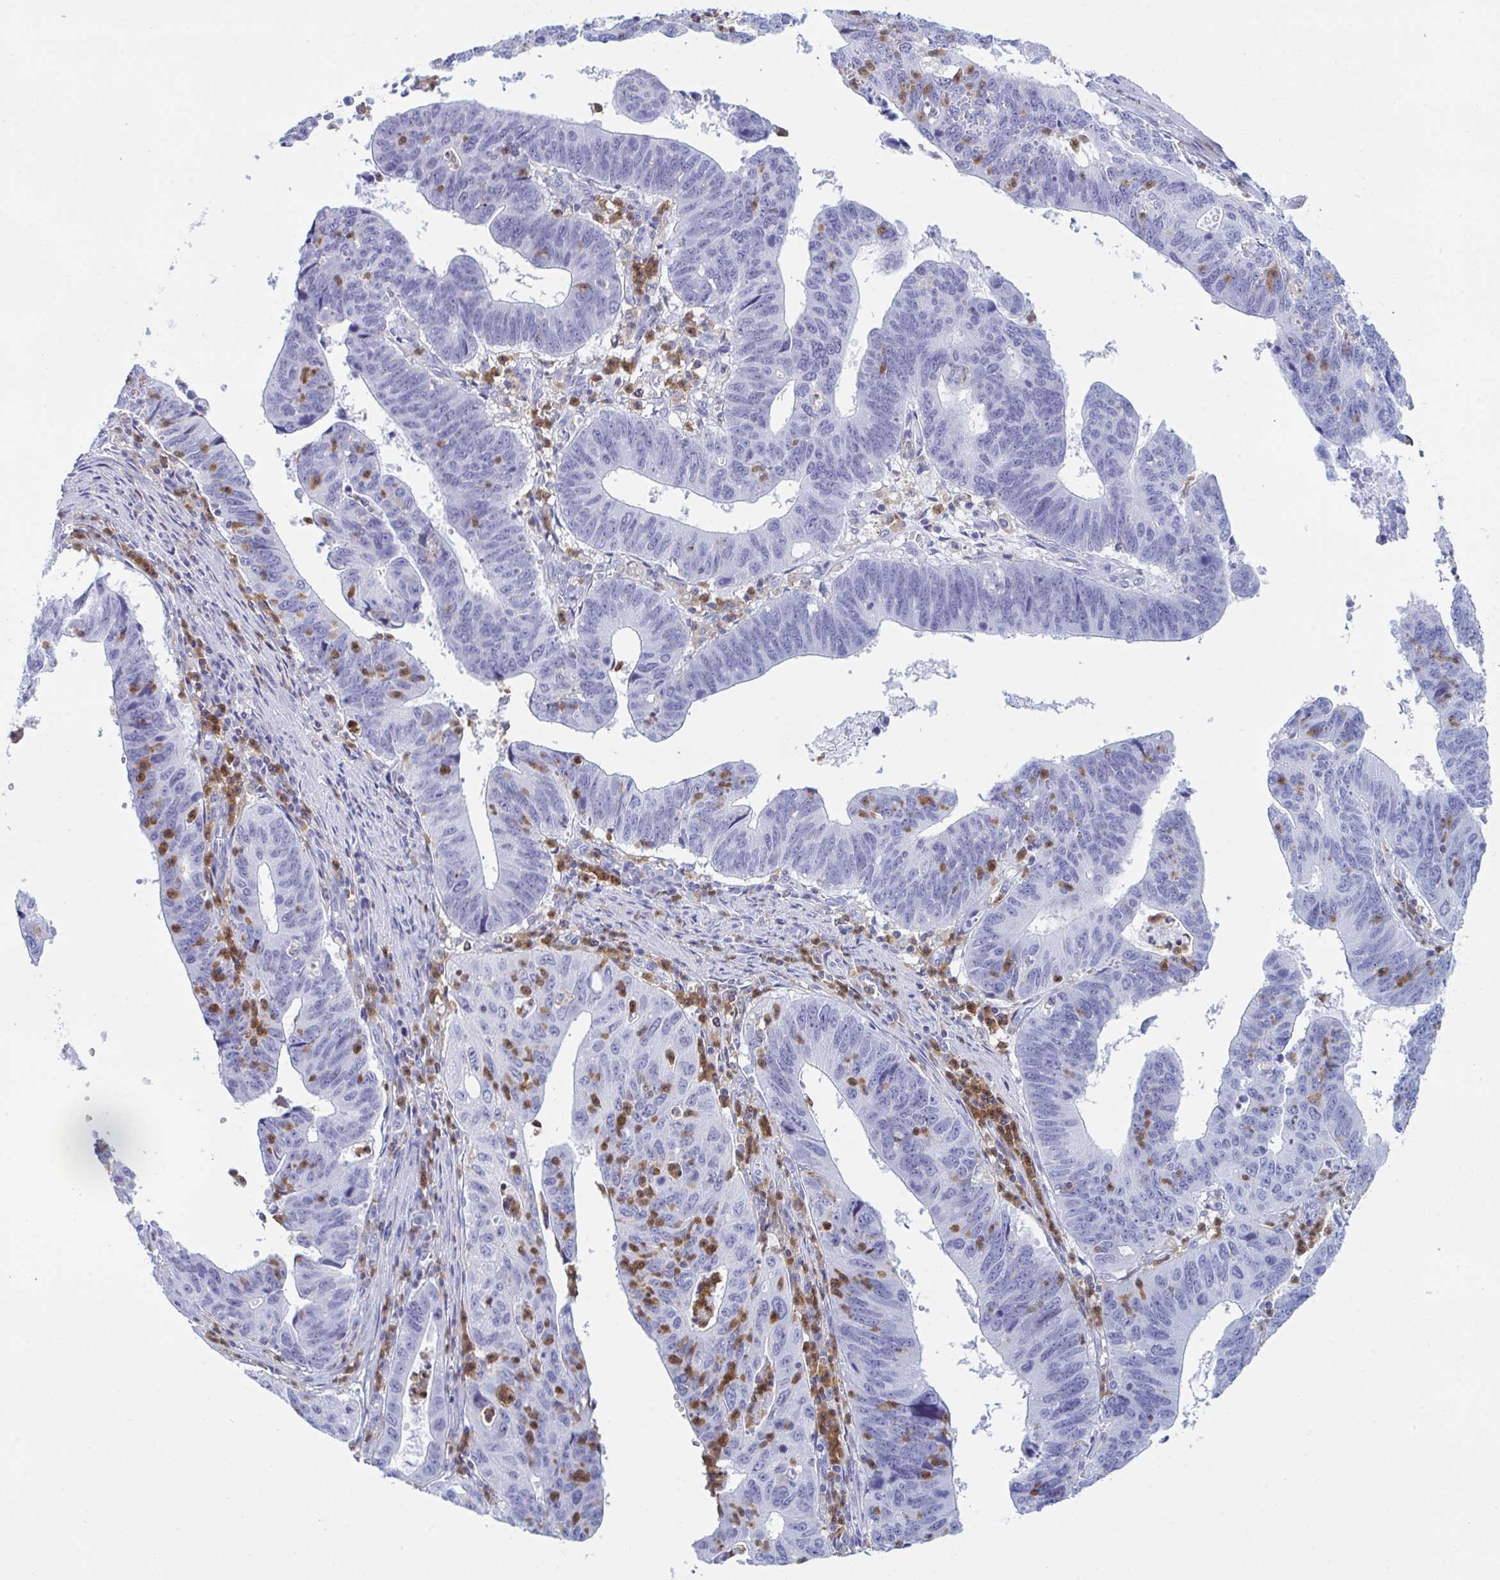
{"staining": {"intensity": "negative", "quantity": "none", "location": "none"}, "tissue": "stomach cancer", "cell_type": "Tumor cells", "image_type": "cancer", "snomed": [{"axis": "morphology", "description": "Adenocarcinoma, NOS"}, {"axis": "topography", "description": "Stomach"}], "caption": "High power microscopy micrograph of an immunohistochemistry histopathology image of stomach cancer, revealing no significant staining in tumor cells.", "gene": "MYO1F", "patient": {"sex": "male", "age": 59}}